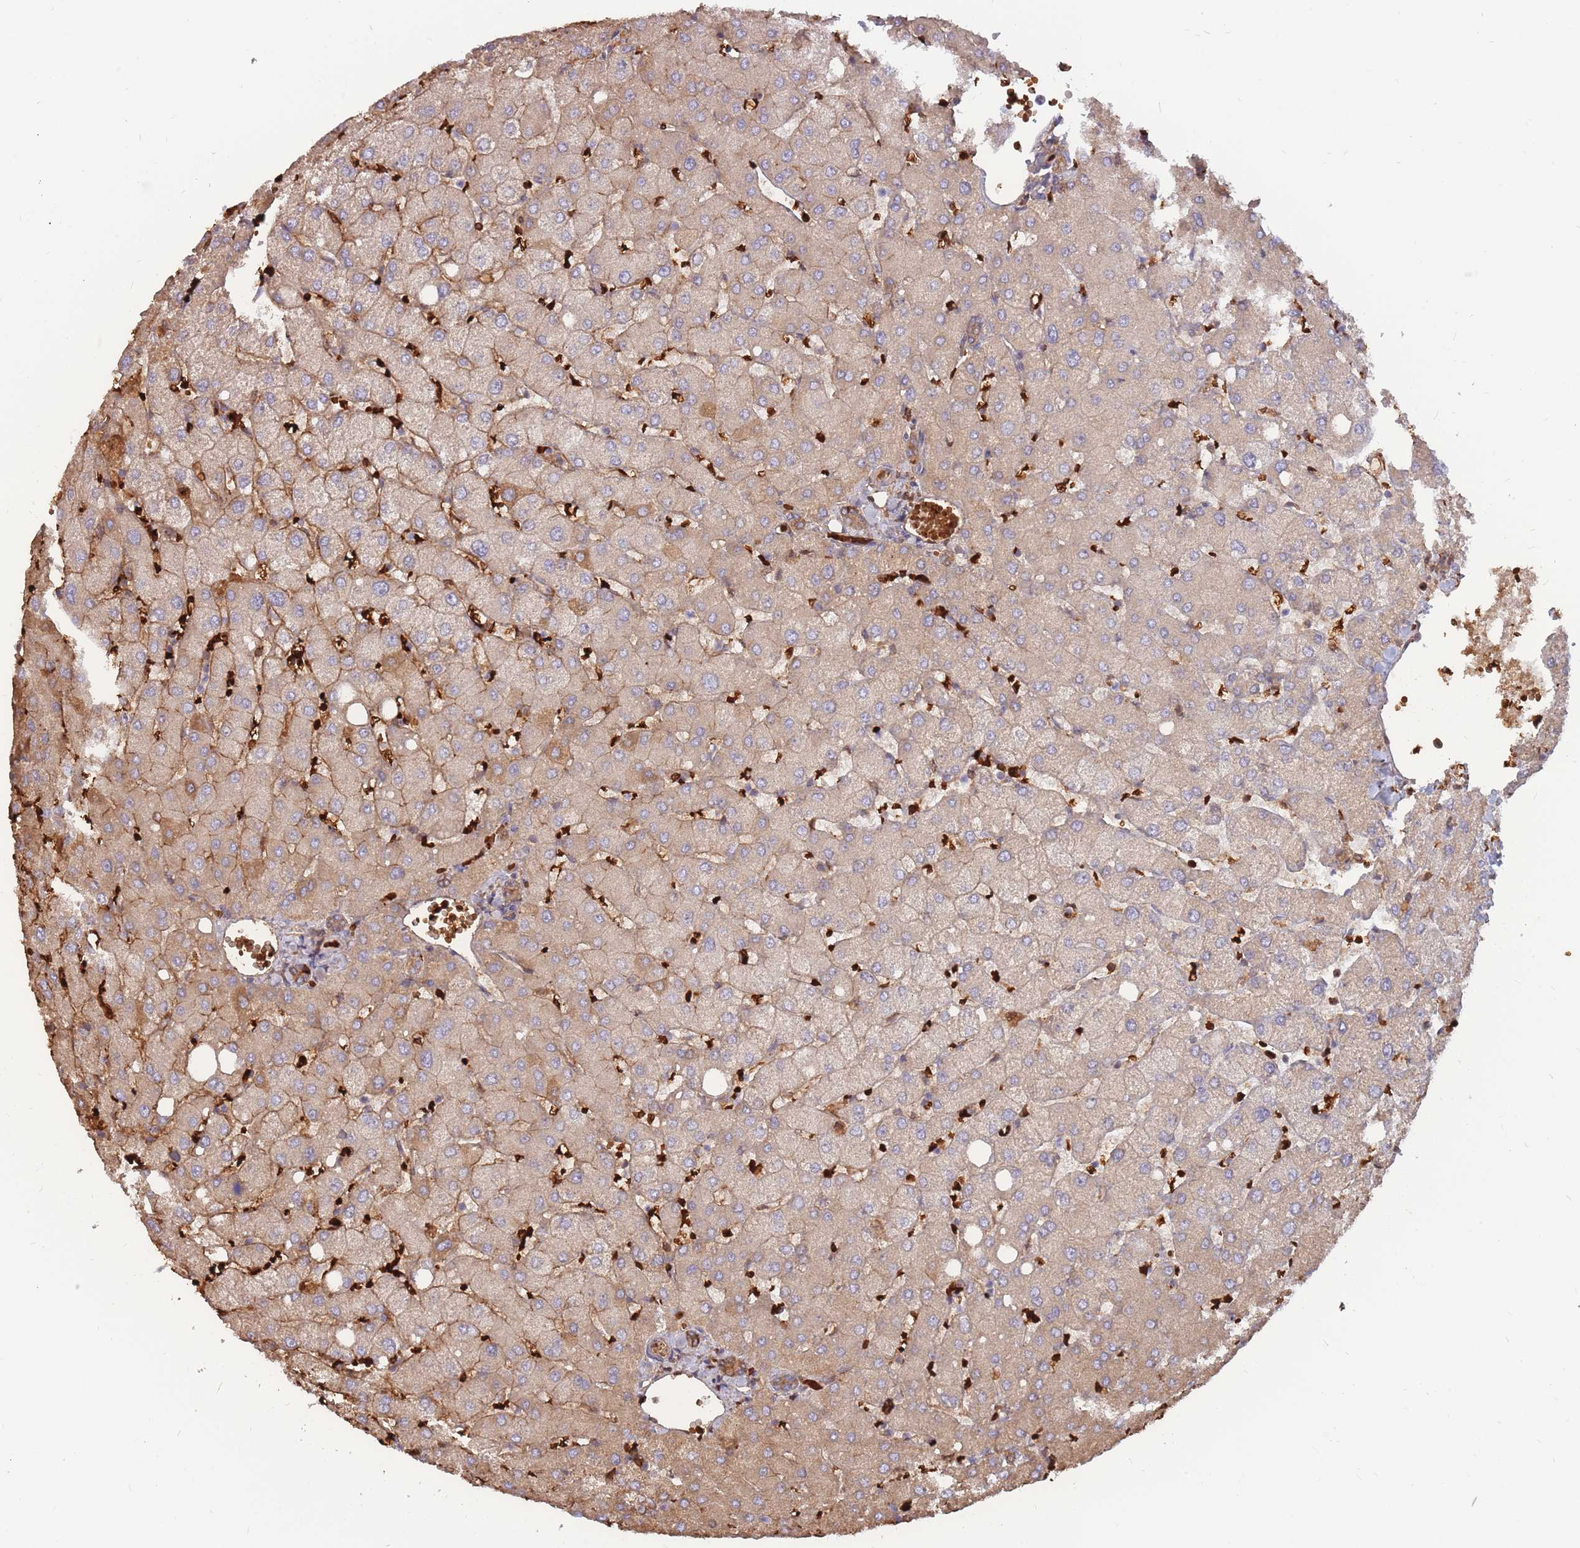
{"staining": {"intensity": "moderate", "quantity": "25%-75%", "location": "cytoplasmic/membranous"}, "tissue": "liver", "cell_type": "Cholangiocytes", "image_type": "normal", "snomed": [{"axis": "morphology", "description": "Normal tissue, NOS"}, {"axis": "topography", "description": "Liver"}], "caption": "Immunohistochemistry (IHC) image of normal liver: human liver stained using immunohistochemistry reveals medium levels of moderate protein expression localized specifically in the cytoplasmic/membranous of cholangiocytes, appearing as a cytoplasmic/membranous brown color.", "gene": "ATP10D", "patient": {"sex": "female", "age": 54}}